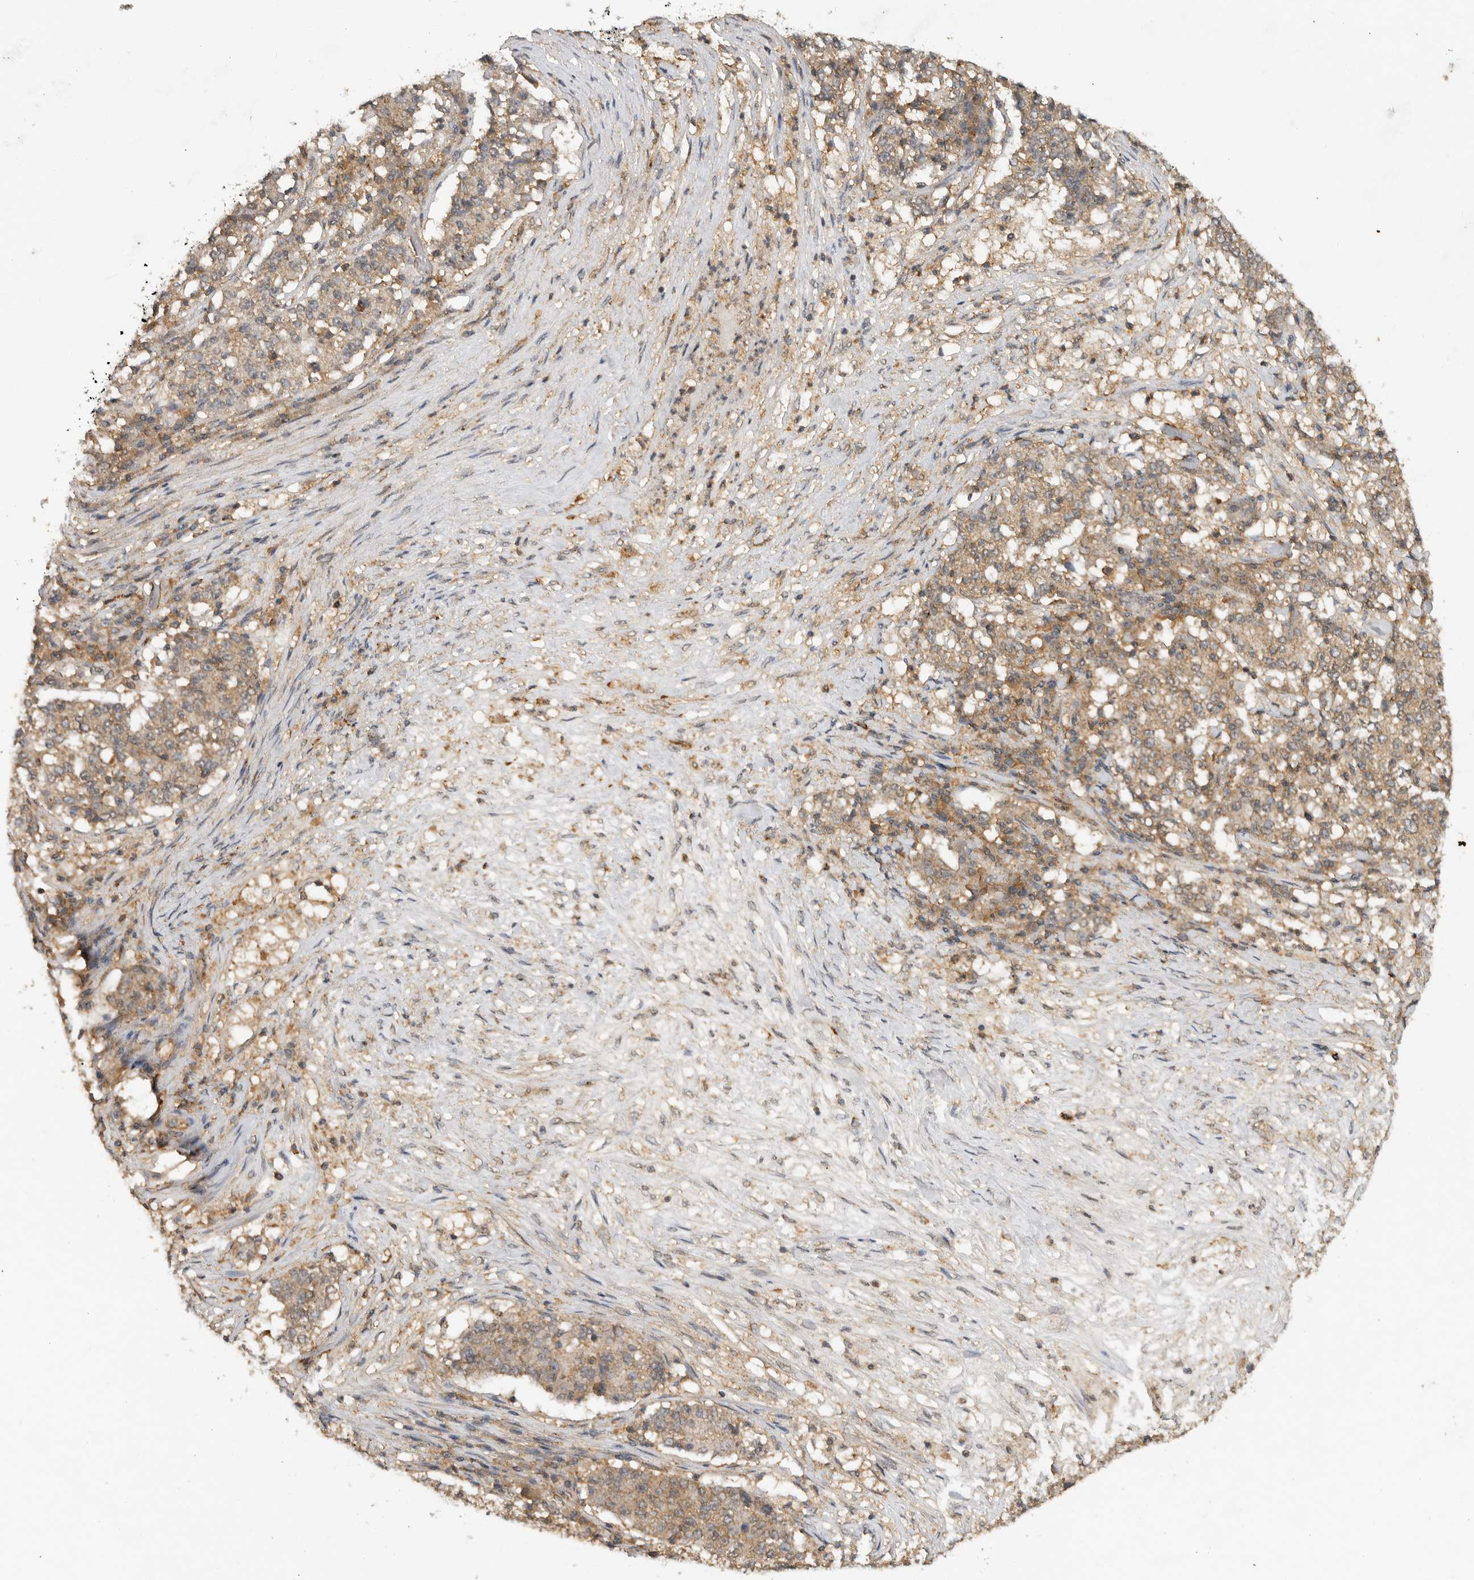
{"staining": {"intensity": "weak", "quantity": ">75%", "location": "cytoplasmic/membranous"}, "tissue": "stomach cancer", "cell_type": "Tumor cells", "image_type": "cancer", "snomed": [{"axis": "morphology", "description": "Adenocarcinoma, NOS"}, {"axis": "topography", "description": "Stomach"}], "caption": "Human adenocarcinoma (stomach) stained for a protein (brown) reveals weak cytoplasmic/membranous positive staining in about >75% of tumor cells.", "gene": "ICOSLG", "patient": {"sex": "male", "age": 59}}